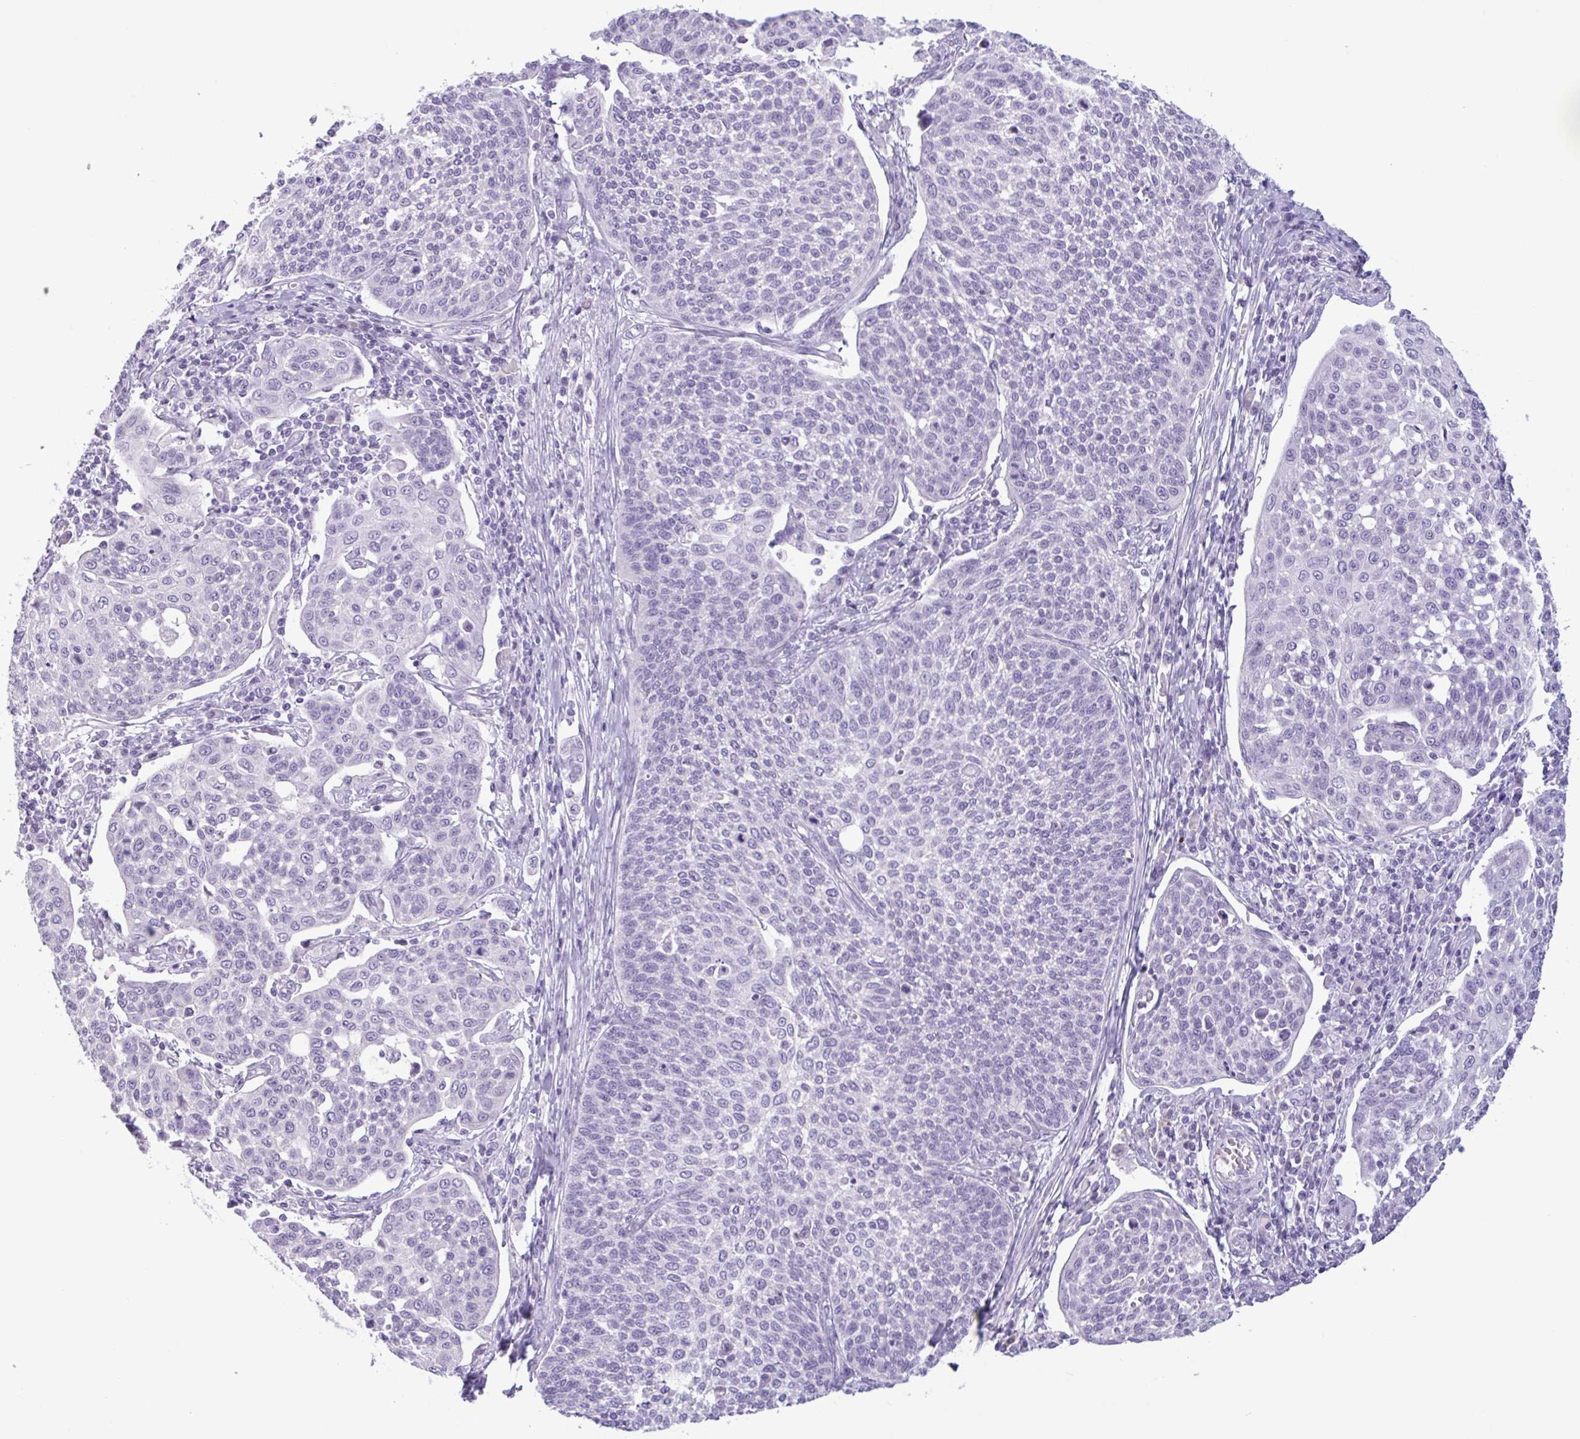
{"staining": {"intensity": "negative", "quantity": "none", "location": "none"}, "tissue": "cervical cancer", "cell_type": "Tumor cells", "image_type": "cancer", "snomed": [{"axis": "morphology", "description": "Squamous cell carcinoma, NOS"}, {"axis": "topography", "description": "Cervix"}], "caption": "Cervical cancer was stained to show a protein in brown. There is no significant staining in tumor cells.", "gene": "CTSE", "patient": {"sex": "female", "age": 34}}